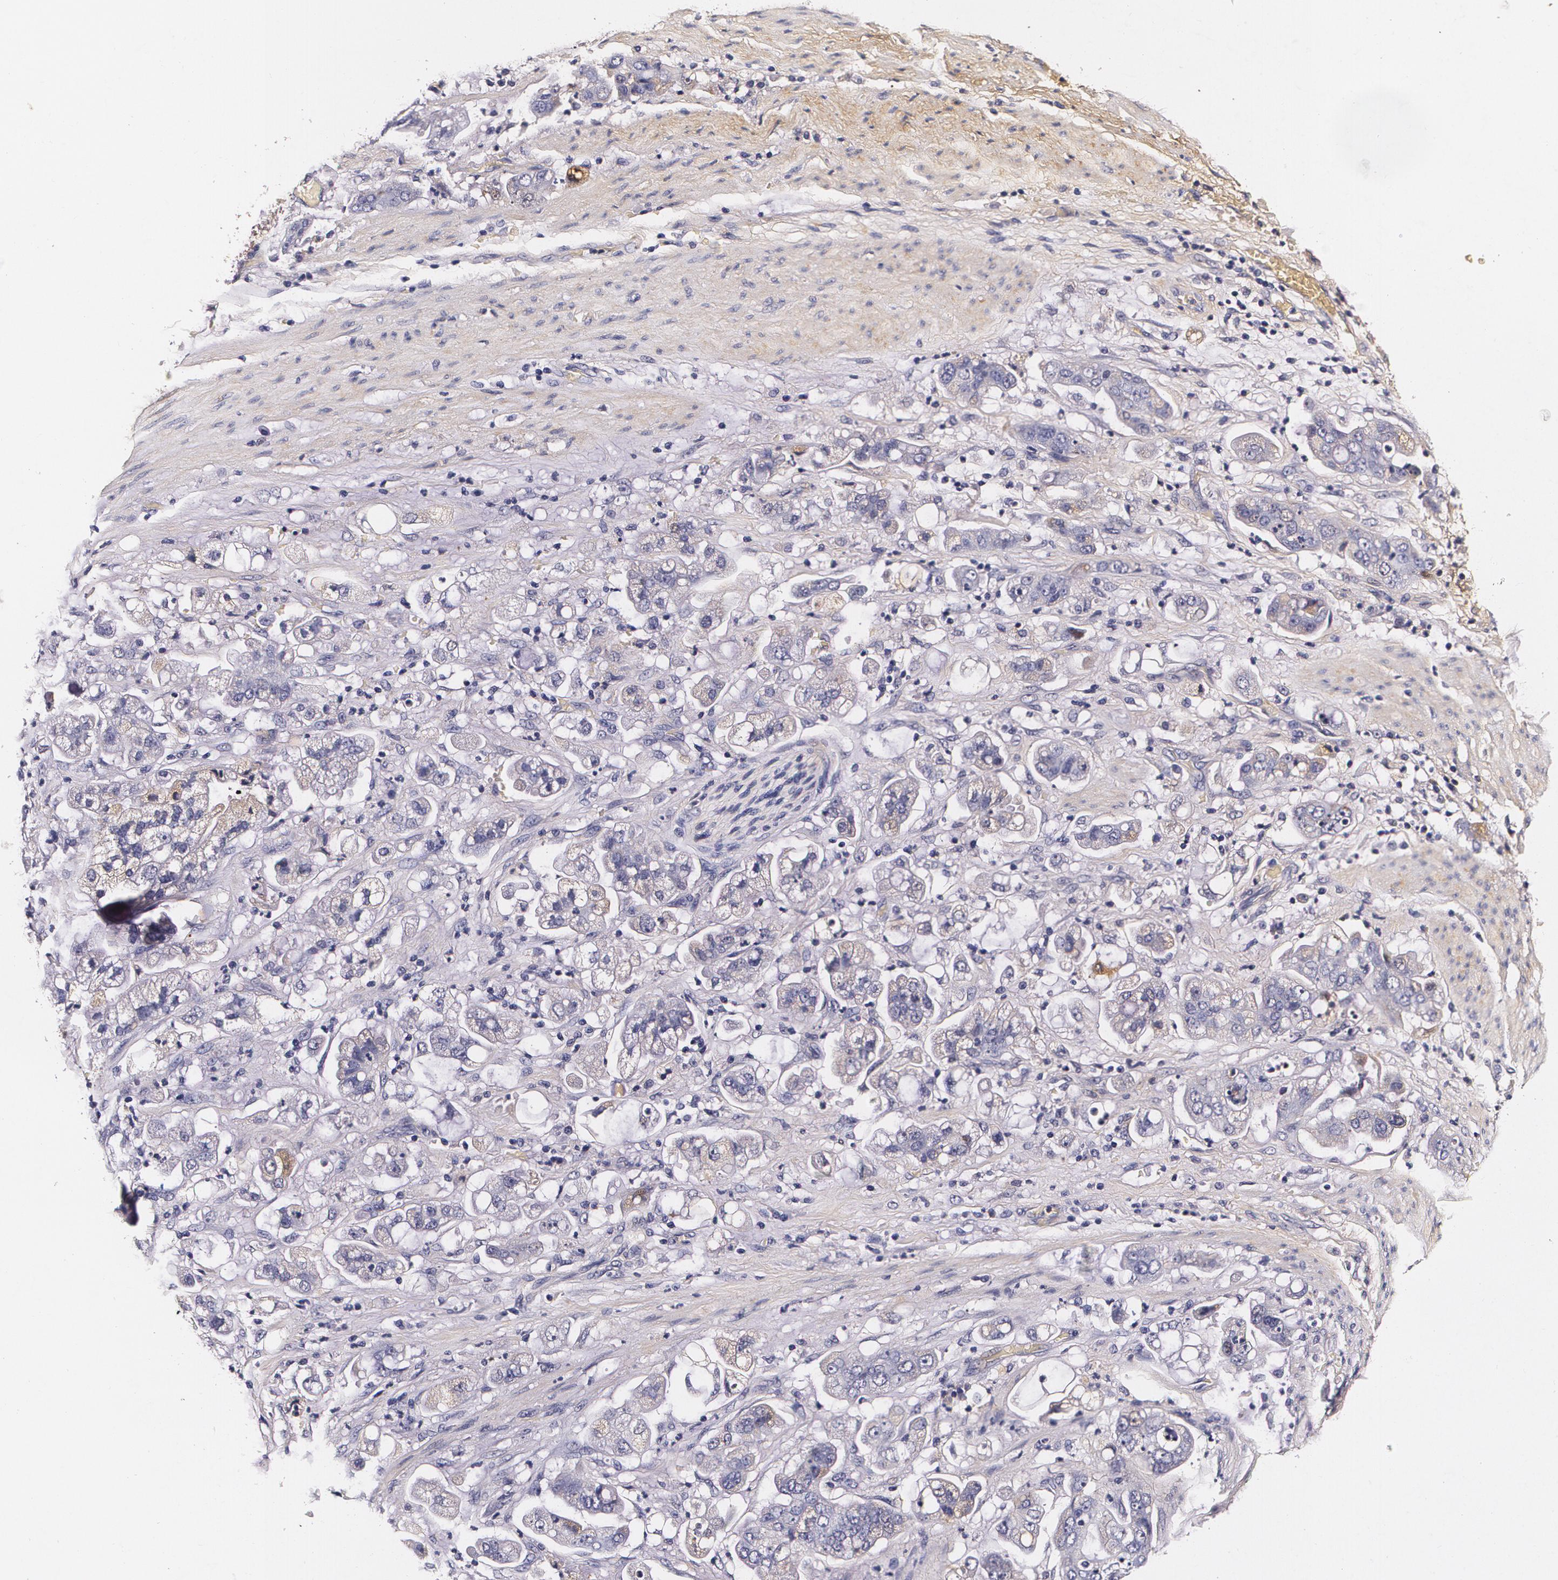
{"staining": {"intensity": "negative", "quantity": "none", "location": "none"}, "tissue": "stomach cancer", "cell_type": "Tumor cells", "image_type": "cancer", "snomed": [{"axis": "morphology", "description": "Adenocarcinoma, NOS"}, {"axis": "topography", "description": "Stomach"}], "caption": "Photomicrograph shows no protein staining in tumor cells of stomach cancer tissue.", "gene": "TTR", "patient": {"sex": "male", "age": 62}}